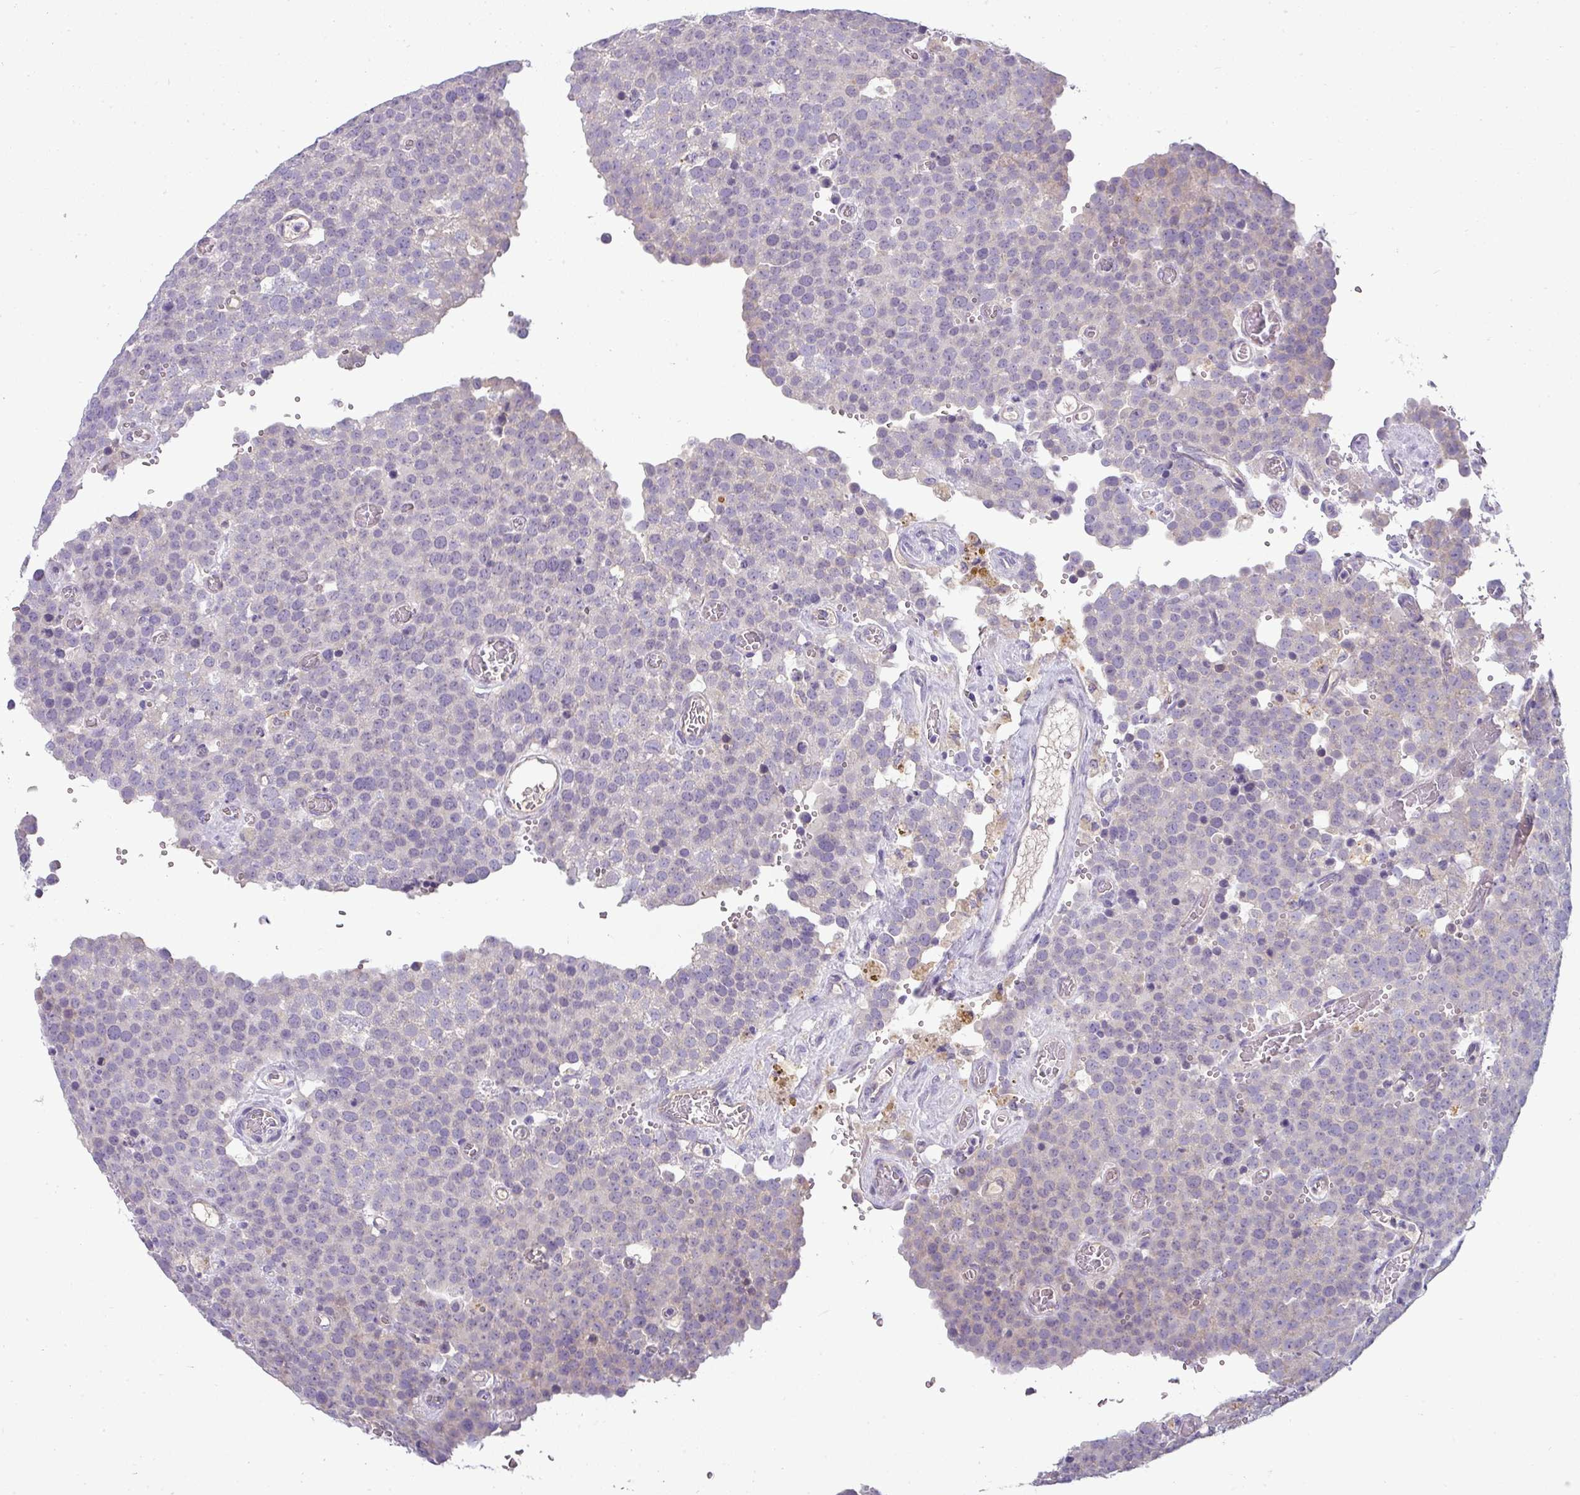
{"staining": {"intensity": "negative", "quantity": "none", "location": "none"}, "tissue": "testis cancer", "cell_type": "Tumor cells", "image_type": "cancer", "snomed": [{"axis": "morphology", "description": "Normal tissue, NOS"}, {"axis": "morphology", "description": "Seminoma, NOS"}, {"axis": "topography", "description": "Testis"}], "caption": "Tumor cells show no significant positivity in testis cancer (seminoma).", "gene": "ASXL3", "patient": {"sex": "male", "age": 71}}